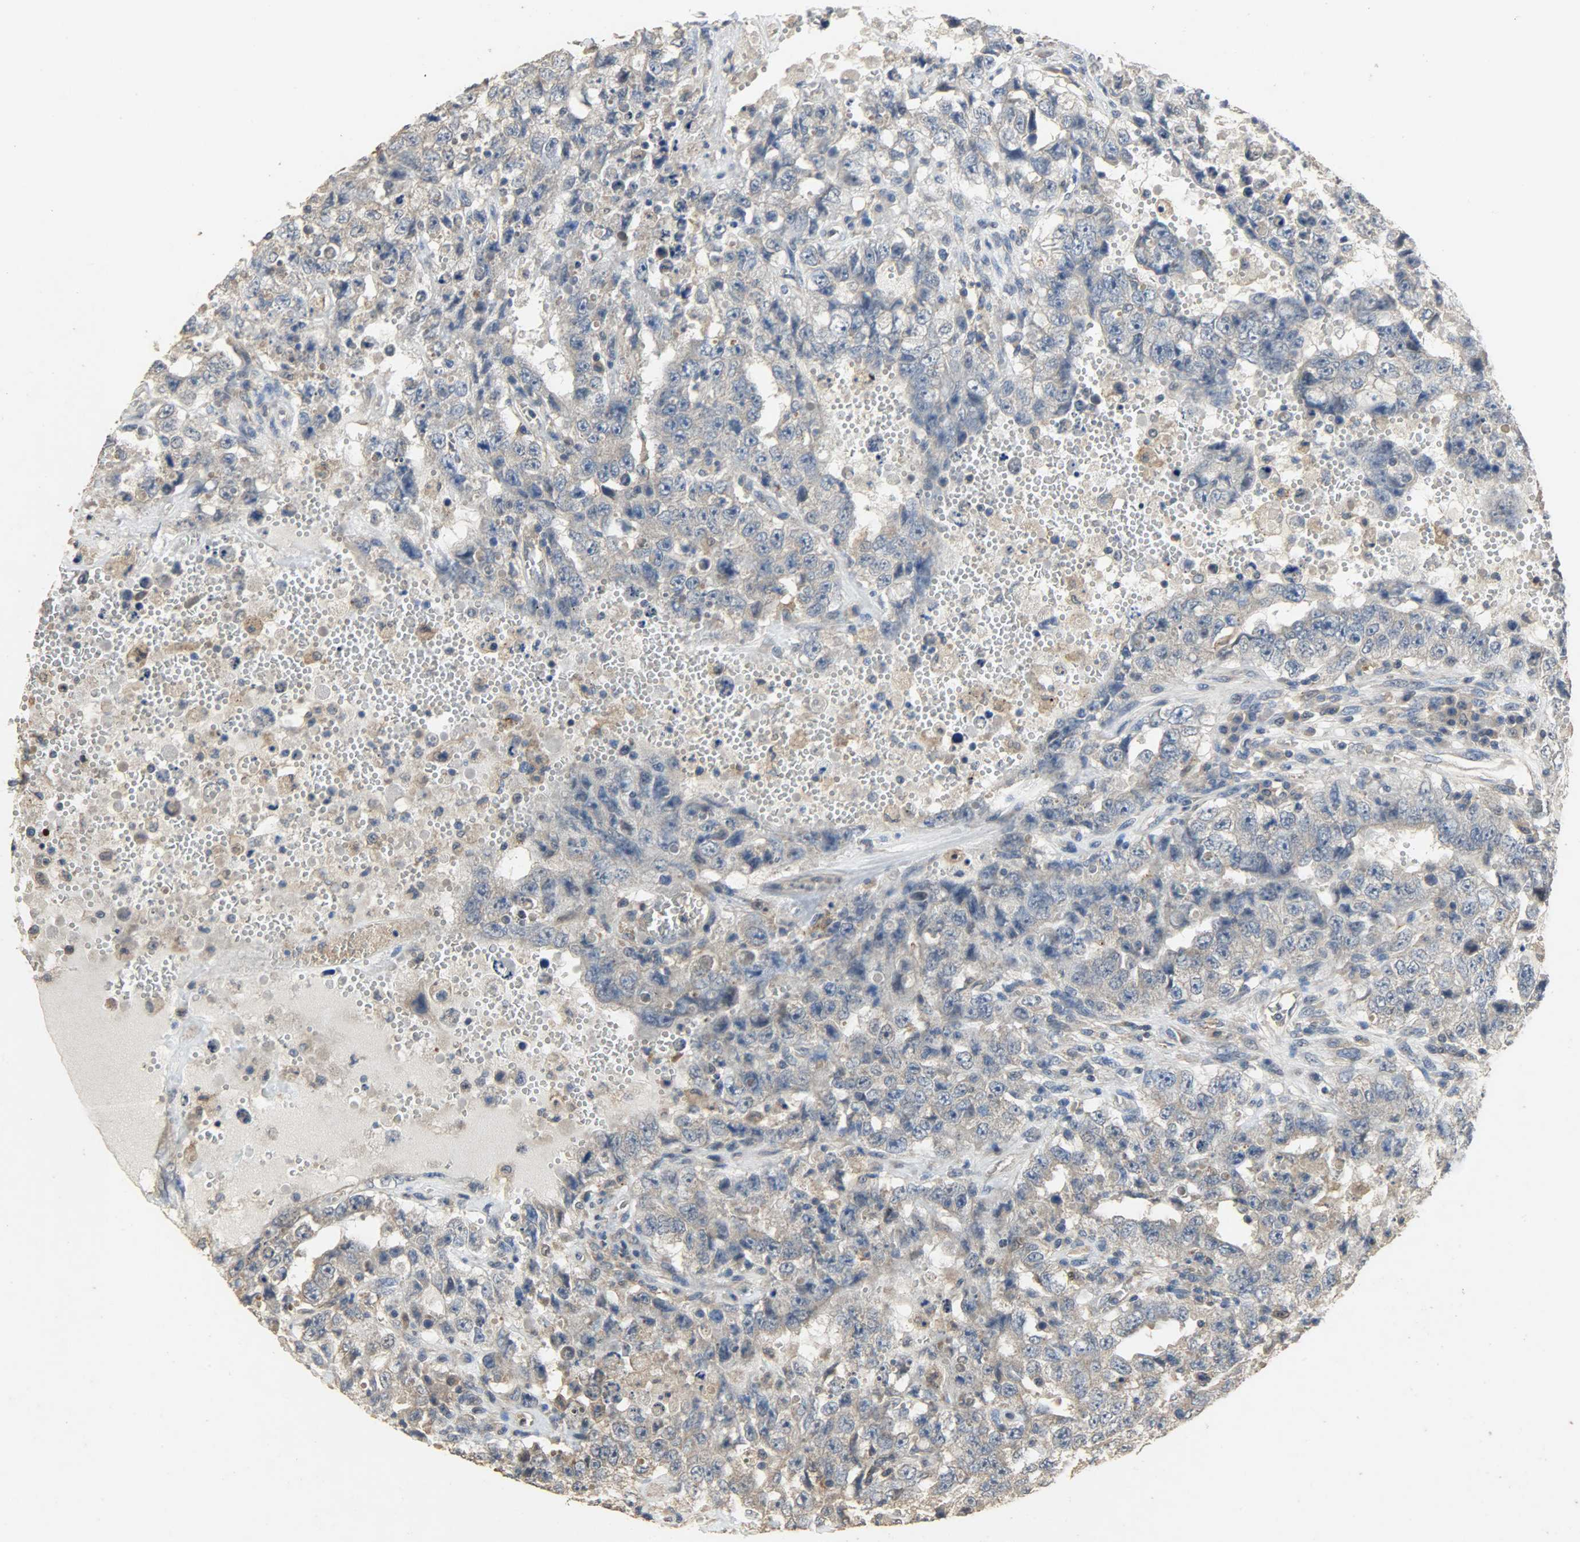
{"staining": {"intensity": "weak", "quantity": ">75%", "location": "cytoplasmic/membranous"}, "tissue": "testis cancer", "cell_type": "Tumor cells", "image_type": "cancer", "snomed": [{"axis": "morphology", "description": "Carcinoma, Embryonal, NOS"}, {"axis": "topography", "description": "Testis"}], "caption": "This is a histology image of immunohistochemistry (IHC) staining of testis embryonal carcinoma, which shows weak expression in the cytoplasmic/membranous of tumor cells.", "gene": "CDKN2C", "patient": {"sex": "male", "age": 26}}